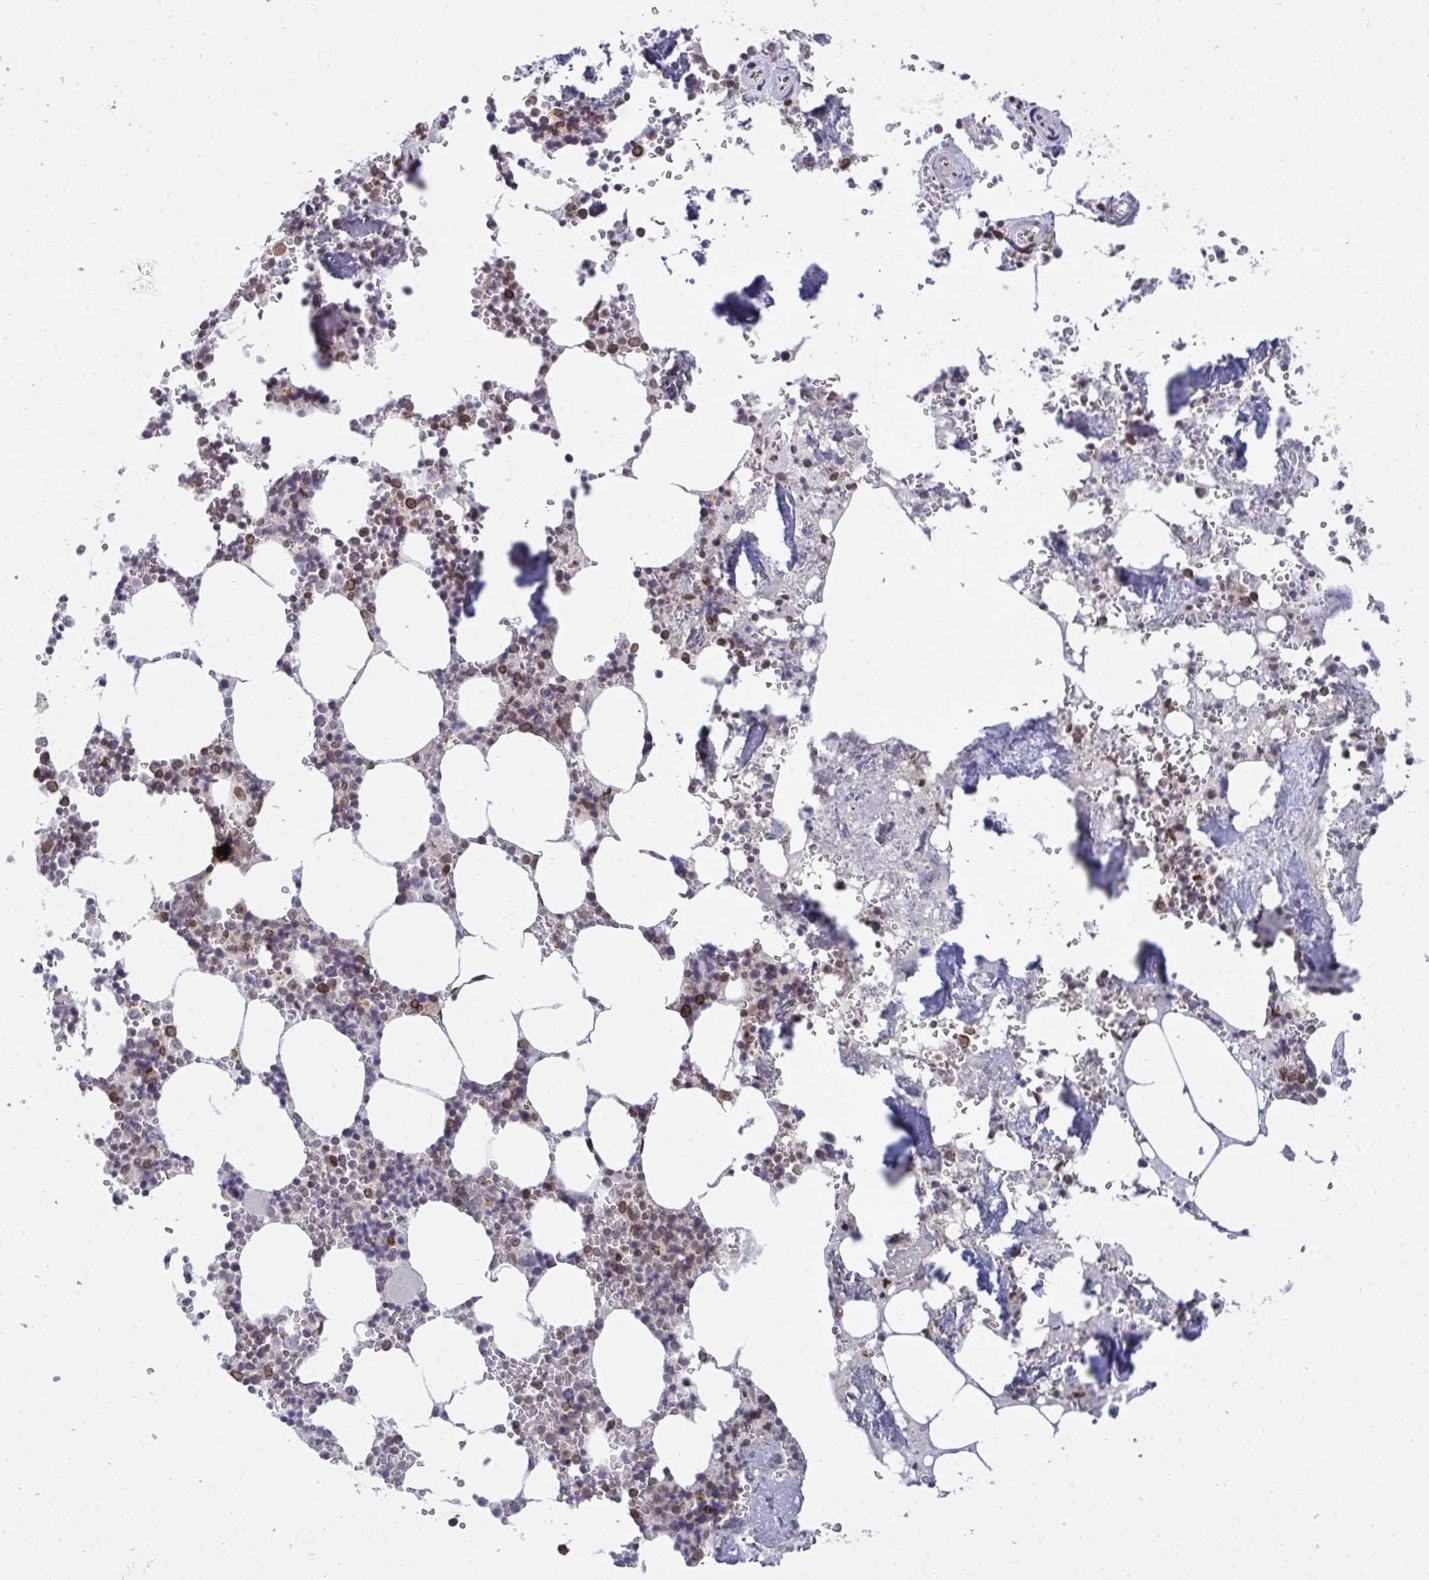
{"staining": {"intensity": "moderate", "quantity": "25%-75%", "location": "cytoplasmic/membranous,nuclear"}, "tissue": "bone marrow", "cell_type": "Hematopoietic cells", "image_type": "normal", "snomed": [{"axis": "morphology", "description": "Normal tissue, NOS"}, {"axis": "topography", "description": "Bone marrow"}], "caption": "A brown stain highlights moderate cytoplasmic/membranous,nuclear staining of a protein in hematopoietic cells of unremarkable human bone marrow. (DAB (3,3'-diaminobenzidine) = brown stain, brightfield microscopy at high magnification).", "gene": "RANBP2", "patient": {"sex": "male", "age": 54}}